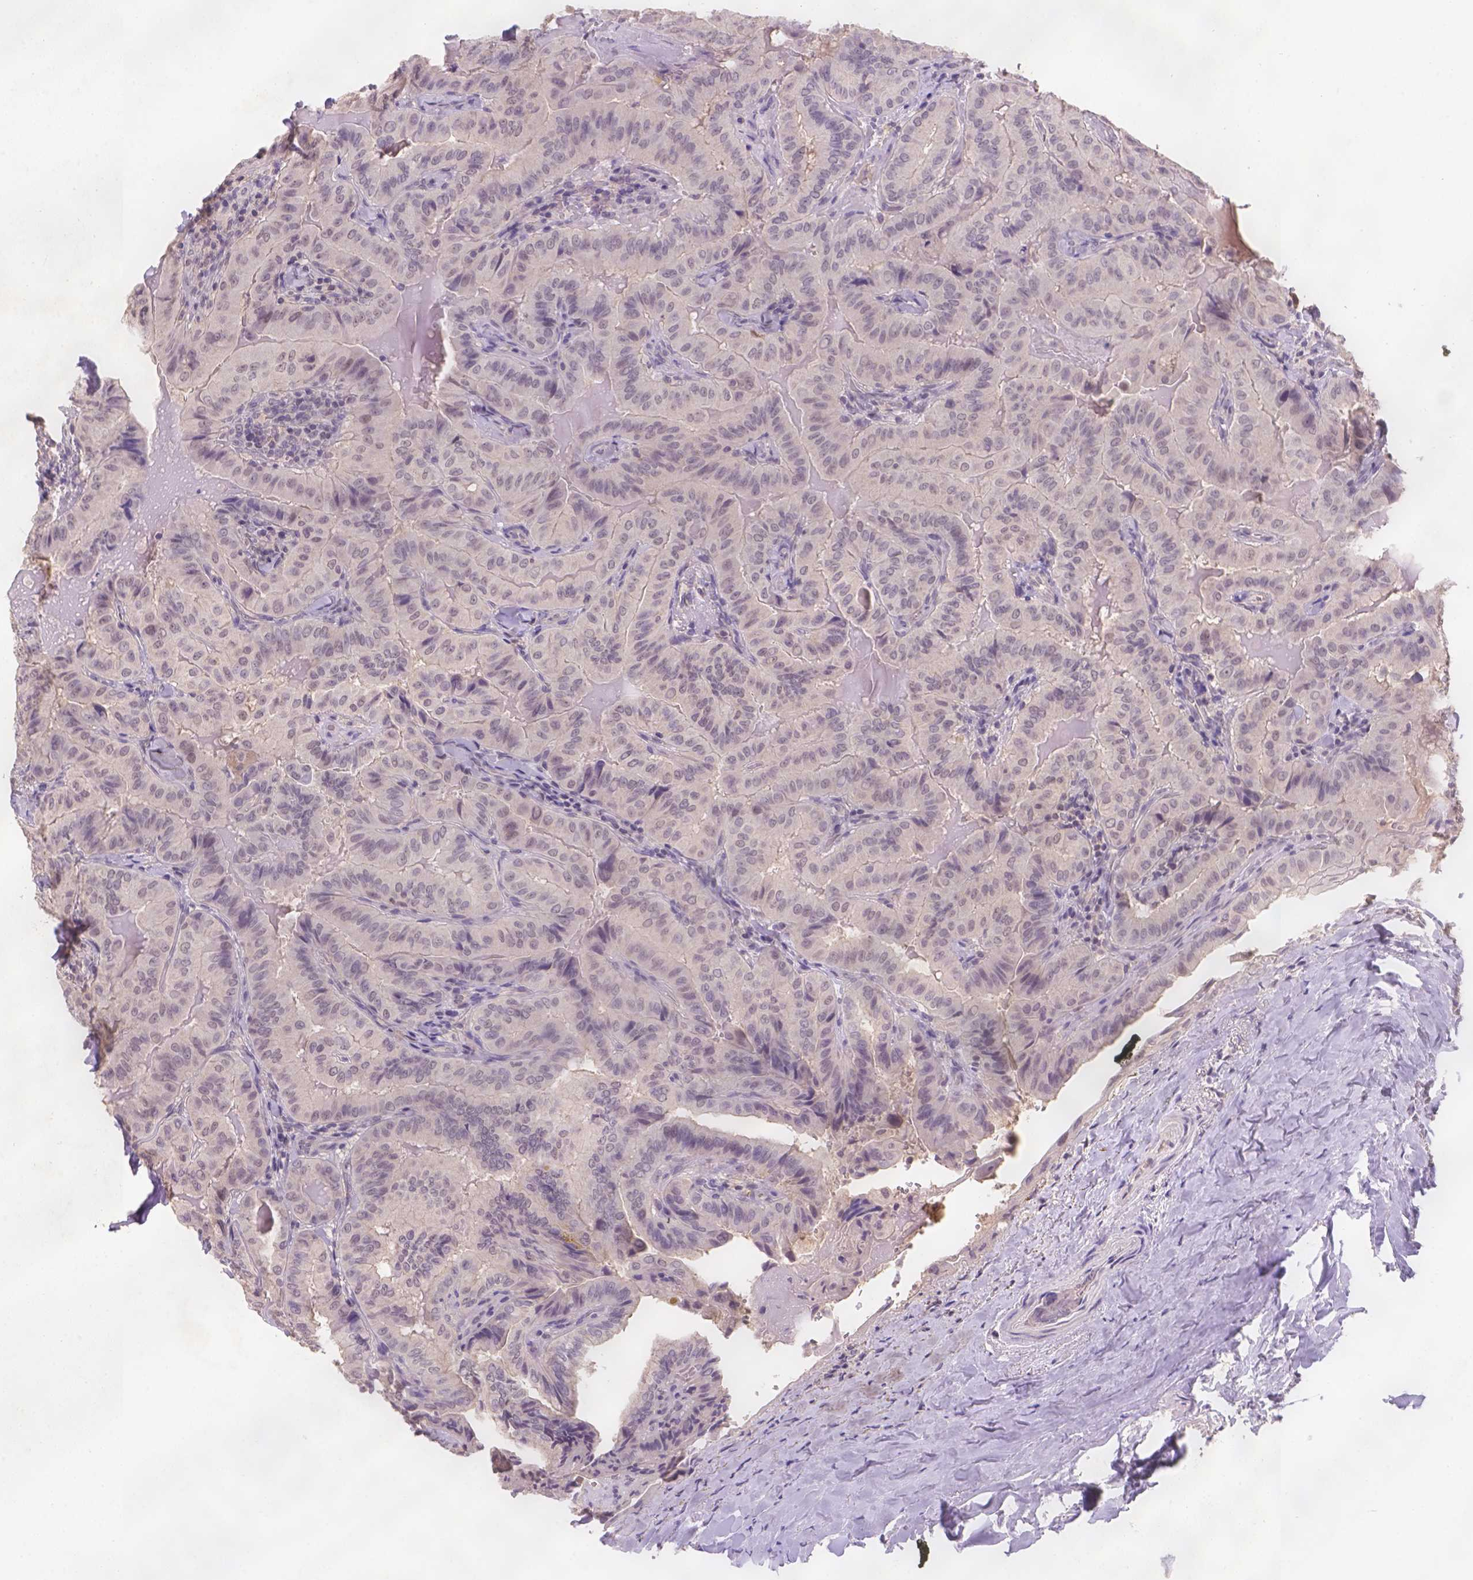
{"staining": {"intensity": "weak", "quantity": ">75%", "location": "cytoplasmic/membranous,nuclear"}, "tissue": "thyroid cancer", "cell_type": "Tumor cells", "image_type": "cancer", "snomed": [{"axis": "morphology", "description": "Papillary adenocarcinoma, NOS"}, {"axis": "topography", "description": "Thyroid gland"}], "caption": "Immunohistochemical staining of human papillary adenocarcinoma (thyroid) demonstrates low levels of weak cytoplasmic/membranous and nuclear expression in about >75% of tumor cells.", "gene": "SCML4", "patient": {"sex": "female", "age": 68}}